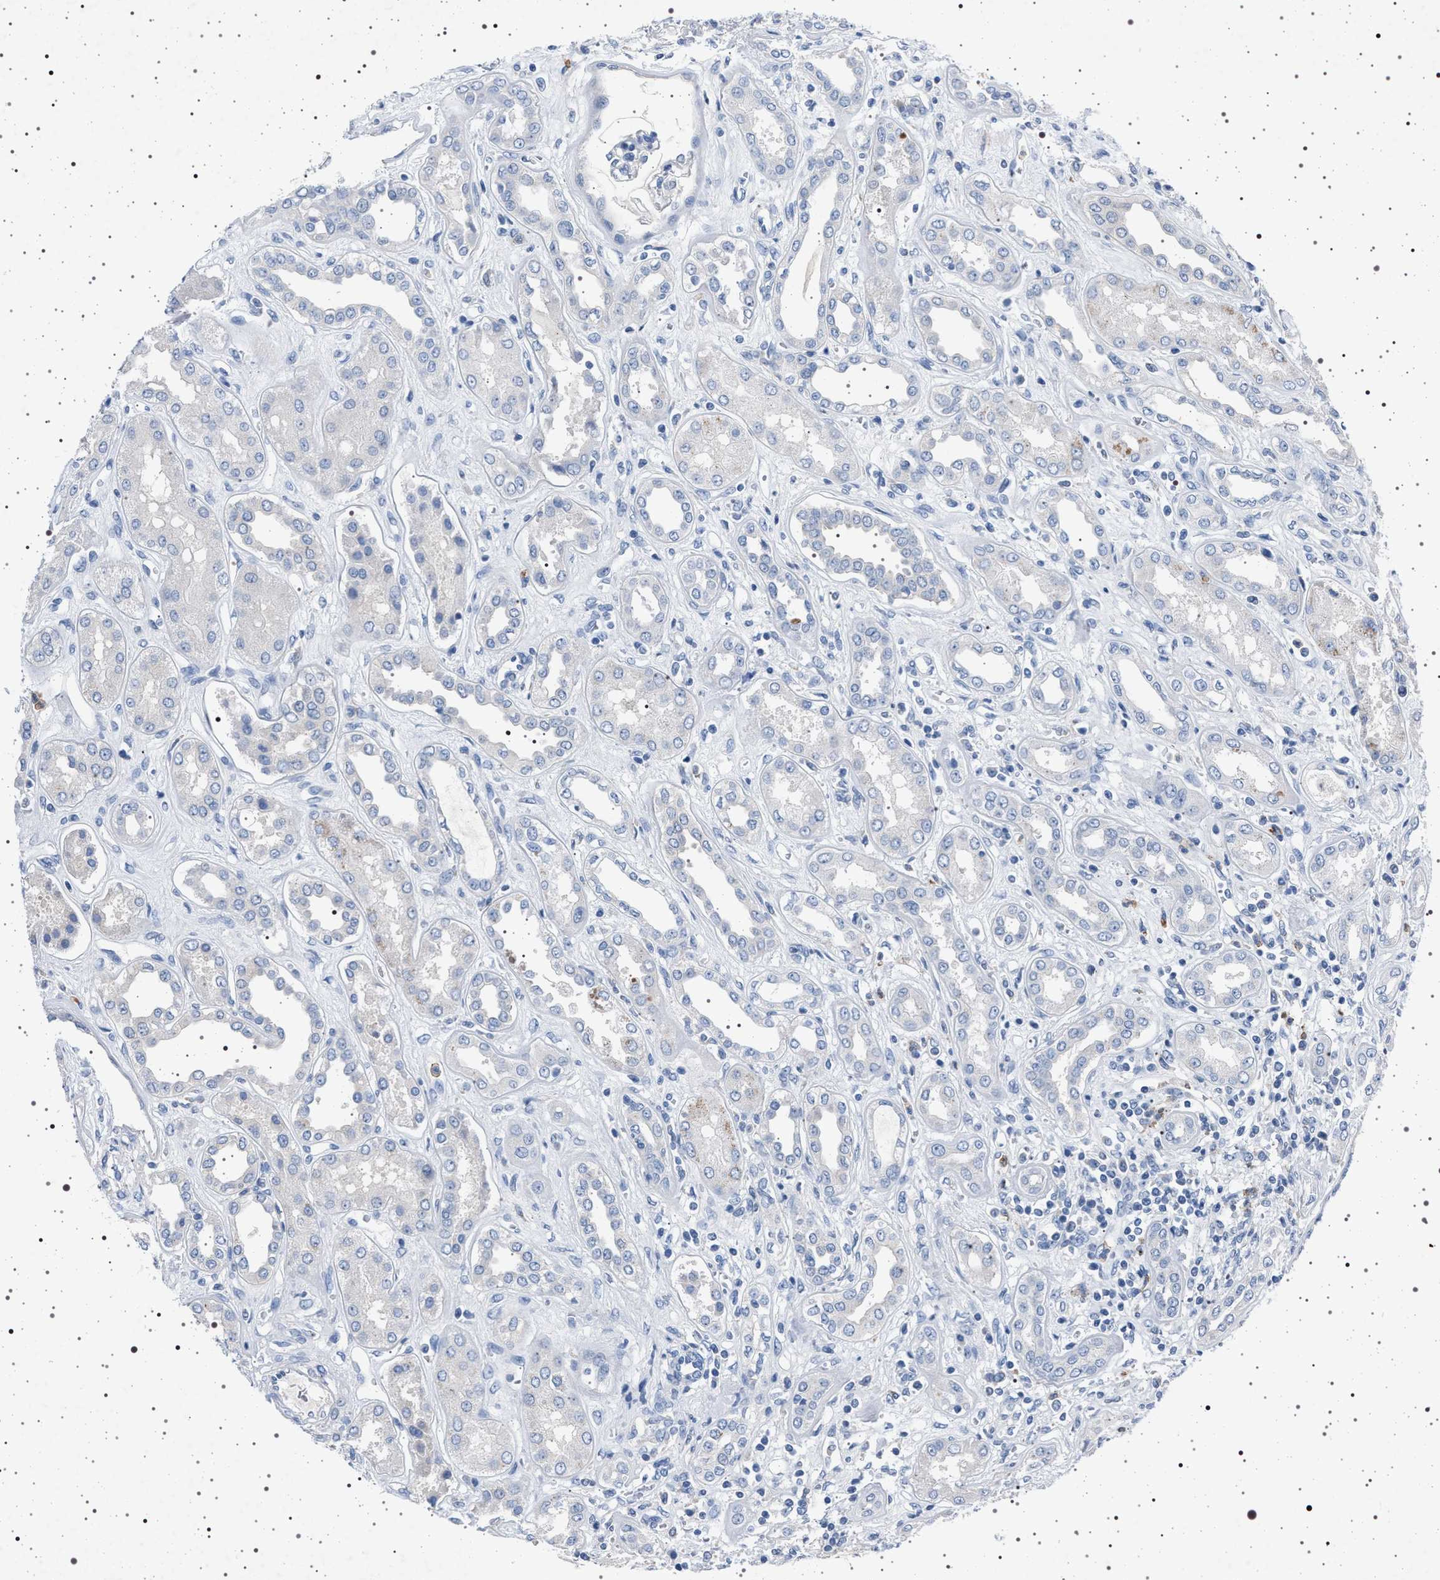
{"staining": {"intensity": "negative", "quantity": "none", "location": "none"}, "tissue": "kidney", "cell_type": "Cells in glomeruli", "image_type": "normal", "snomed": [{"axis": "morphology", "description": "Normal tissue, NOS"}, {"axis": "topography", "description": "Kidney"}], "caption": "A high-resolution micrograph shows immunohistochemistry (IHC) staining of unremarkable kidney, which demonstrates no significant staining in cells in glomeruli.", "gene": "NAT9", "patient": {"sex": "male", "age": 59}}